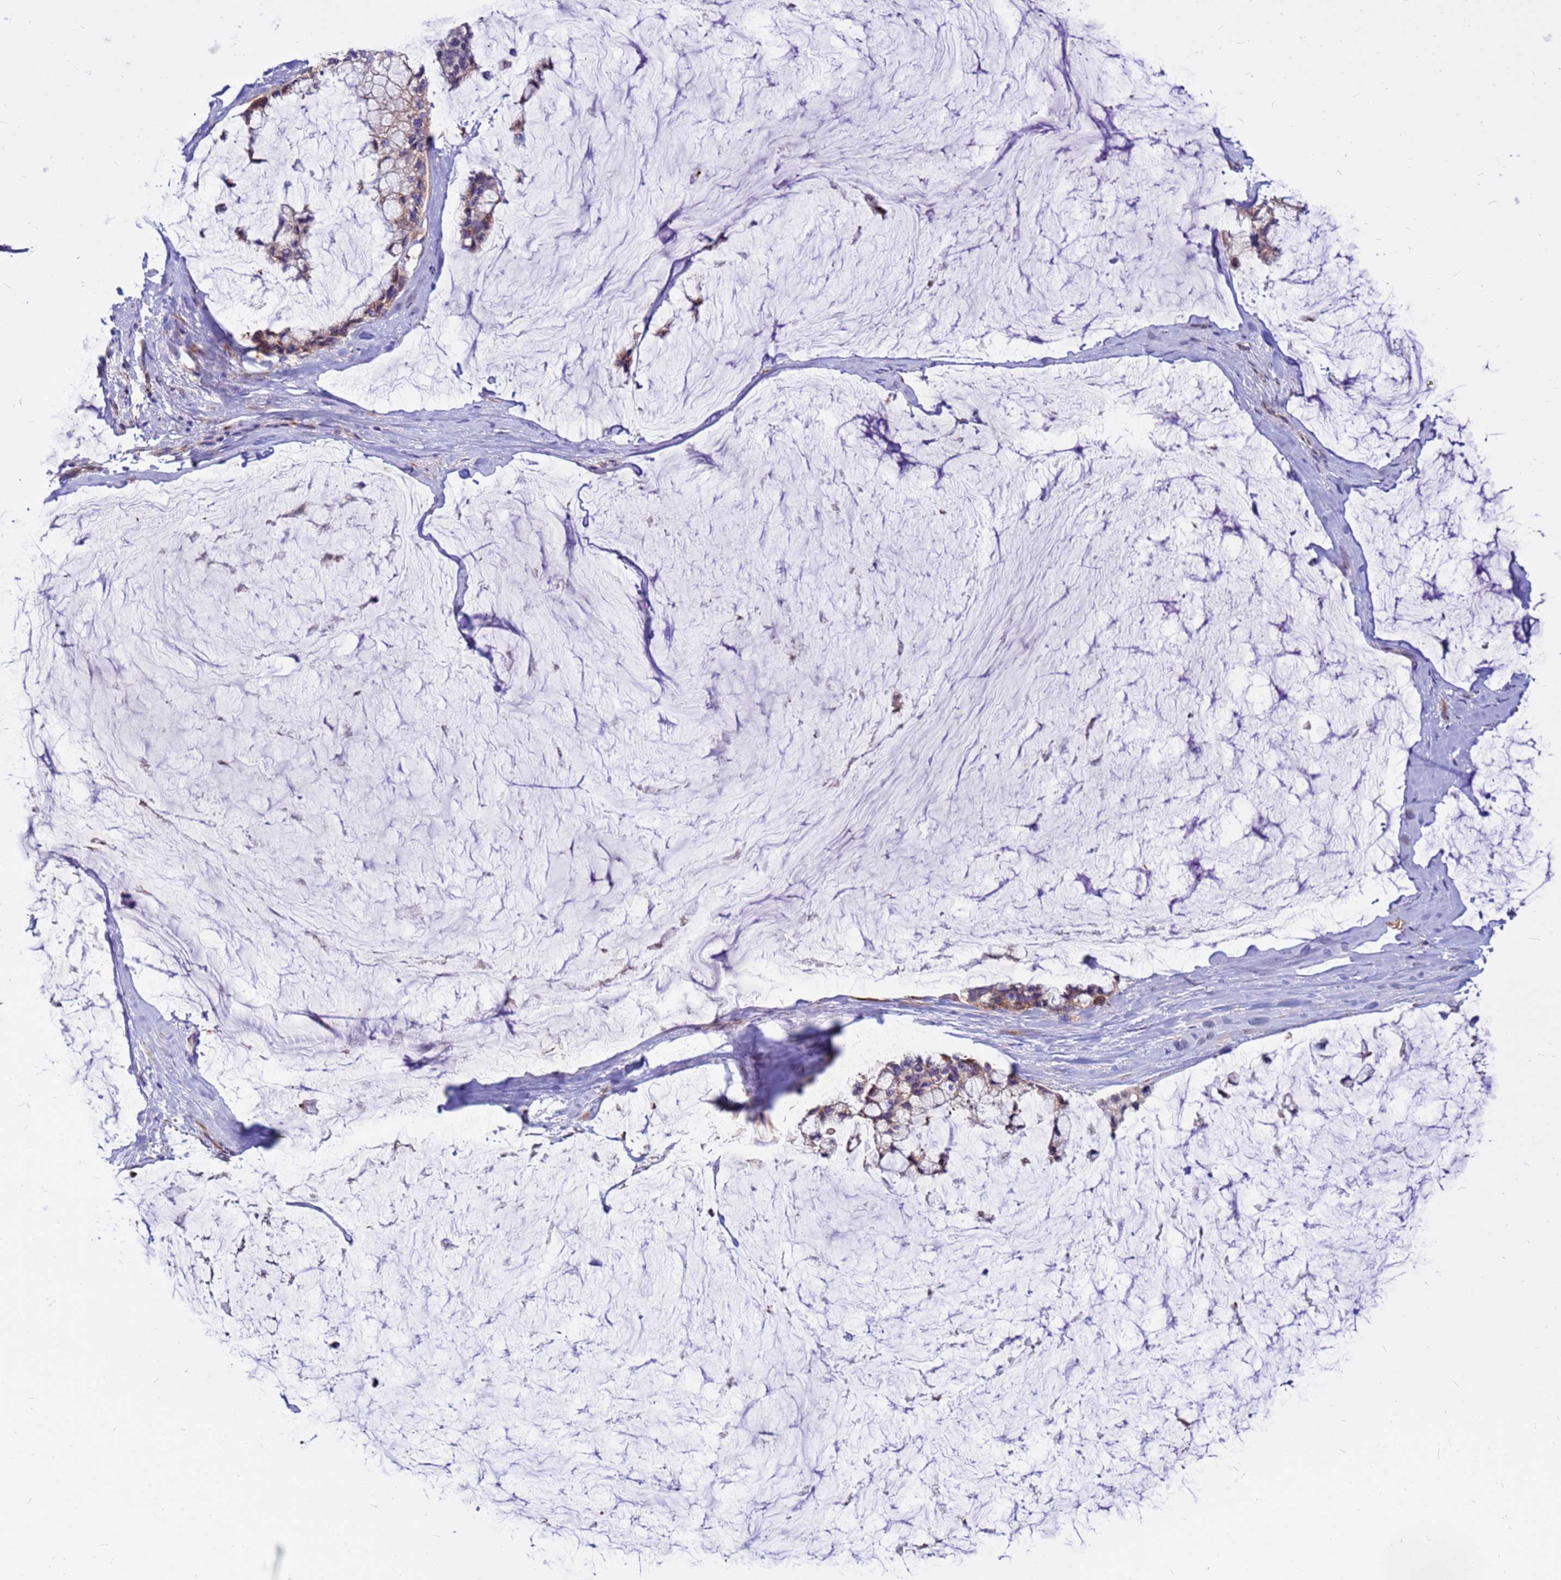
{"staining": {"intensity": "moderate", "quantity": "<25%", "location": "cytoplasmic/membranous"}, "tissue": "ovarian cancer", "cell_type": "Tumor cells", "image_type": "cancer", "snomed": [{"axis": "morphology", "description": "Cystadenocarcinoma, mucinous, NOS"}, {"axis": "topography", "description": "Ovary"}], "caption": "Tumor cells show moderate cytoplasmic/membranous staining in approximately <25% of cells in ovarian cancer. (DAB IHC, brown staining for protein, blue staining for nuclei).", "gene": "ZNF669", "patient": {"sex": "female", "age": 39}}